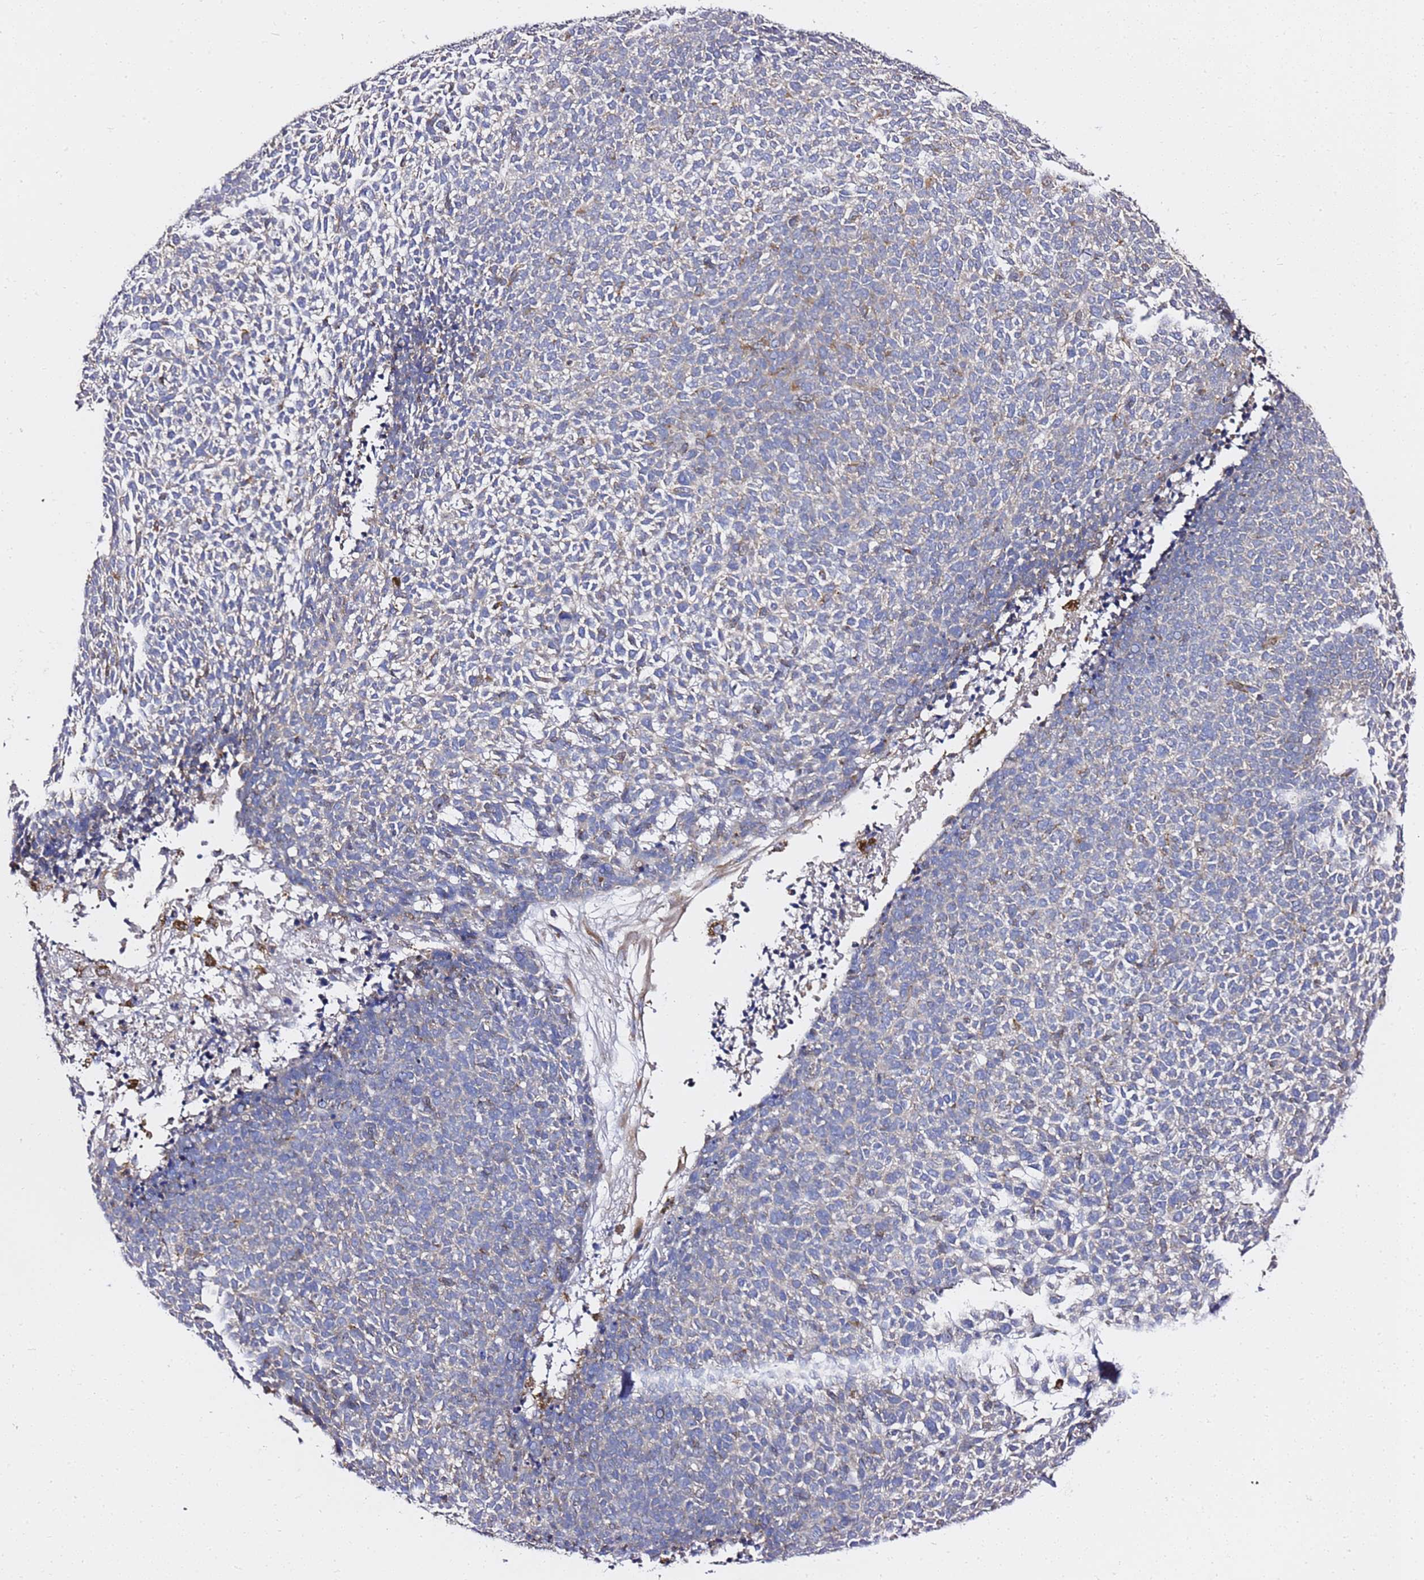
{"staining": {"intensity": "weak", "quantity": "25%-75%", "location": "cytoplasmic/membranous"}, "tissue": "skin cancer", "cell_type": "Tumor cells", "image_type": "cancer", "snomed": [{"axis": "morphology", "description": "Basal cell carcinoma"}, {"axis": "topography", "description": "Skin"}], "caption": "The image exhibits a brown stain indicating the presence of a protein in the cytoplasmic/membranous of tumor cells in skin basal cell carcinoma.", "gene": "C19orf12", "patient": {"sex": "female", "age": 84}}